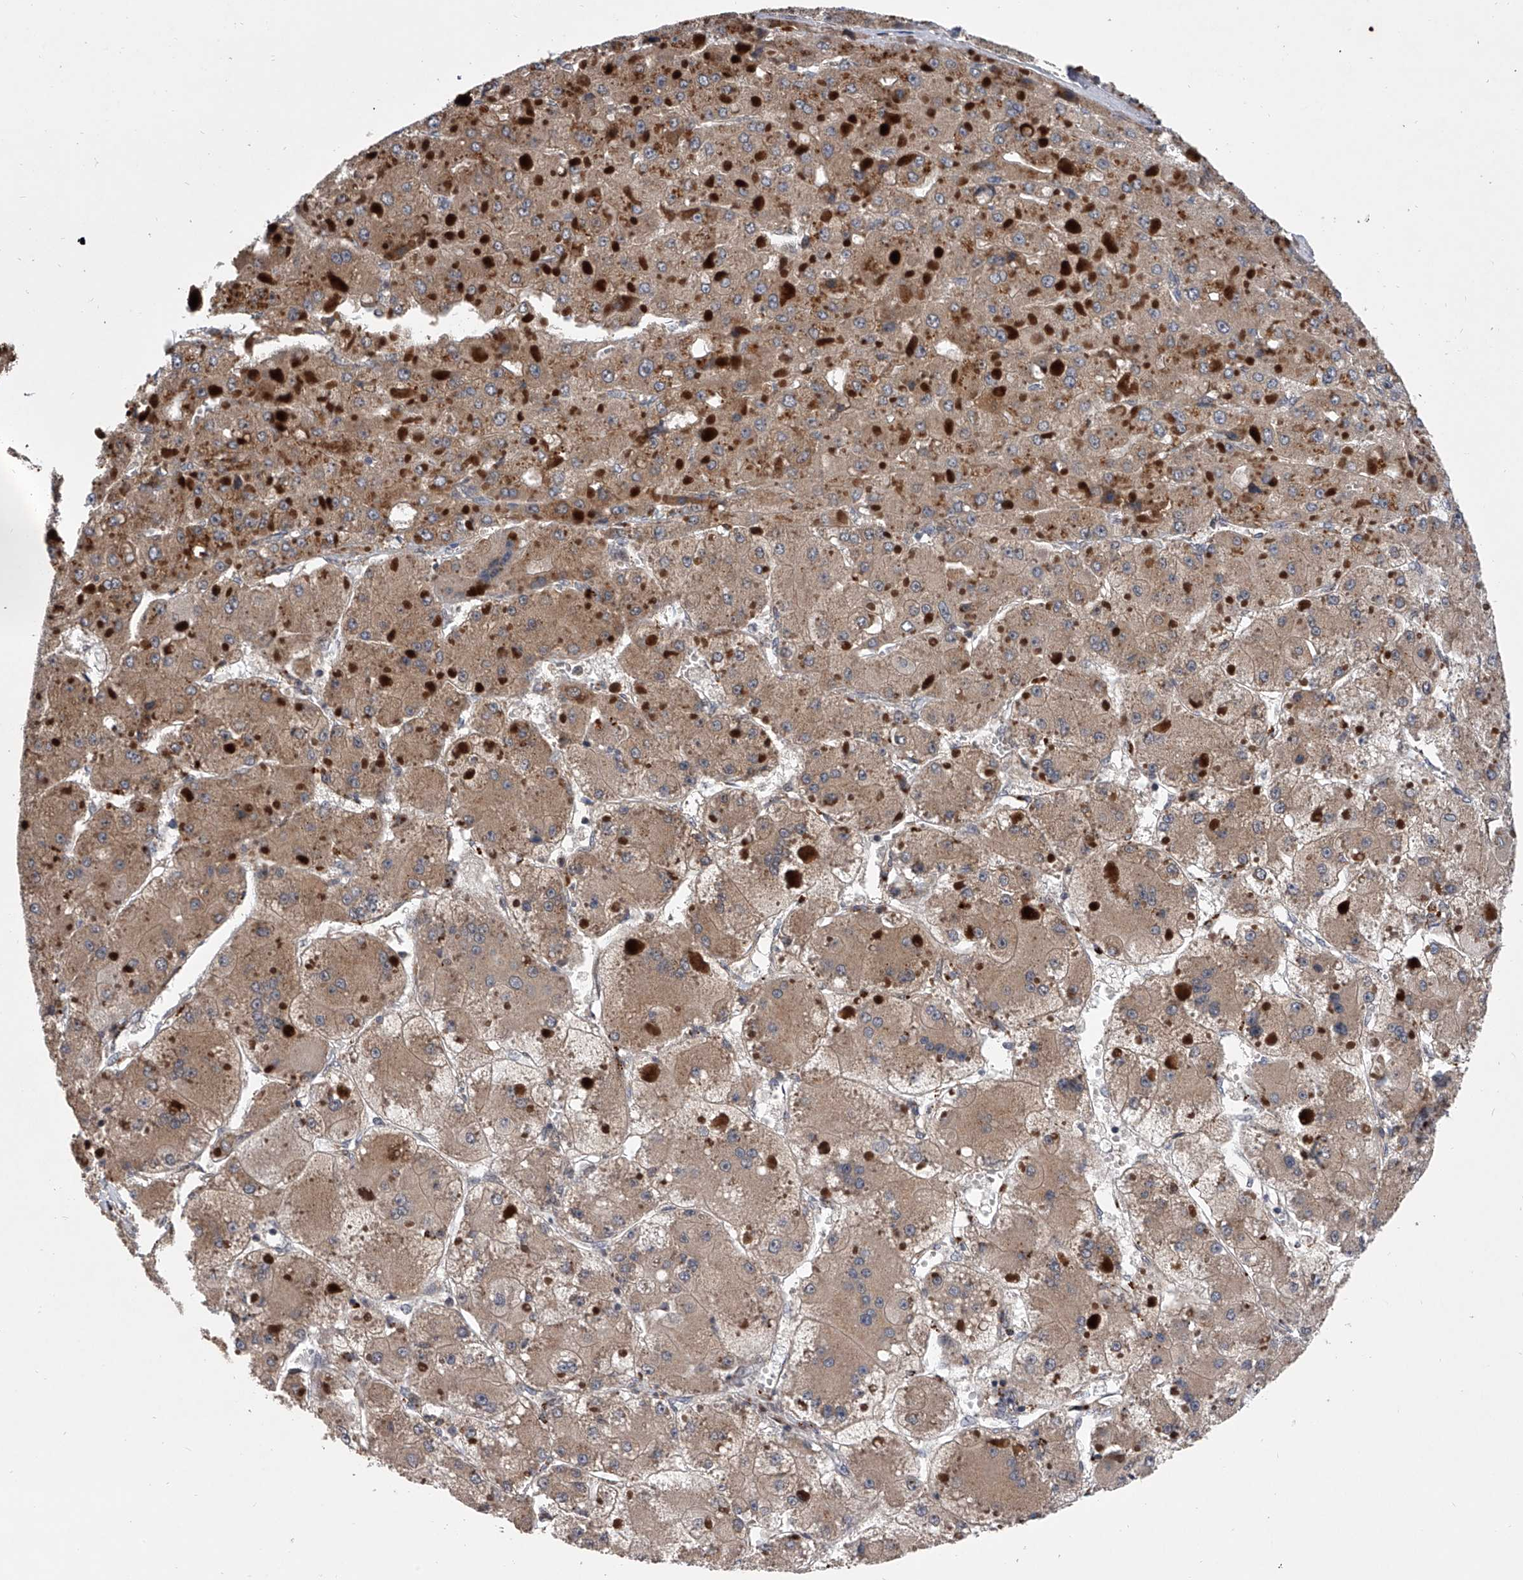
{"staining": {"intensity": "moderate", "quantity": ">75%", "location": "cytoplasmic/membranous"}, "tissue": "liver cancer", "cell_type": "Tumor cells", "image_type": "cancer", "snomed": [{"axis": "morphology", "description": "Carcinoma, Hepatocellular, NOS"}, {"axis": "topography", "description": "Liver"}], "caption": "Tumor cells show moderate cytoplasmic/membranous positivity in about >75% of cells in liver cancer (hepatocellular carcinoma).", "gene": "GEMIN8", "patient": {"sex": "female", "age": 73}}